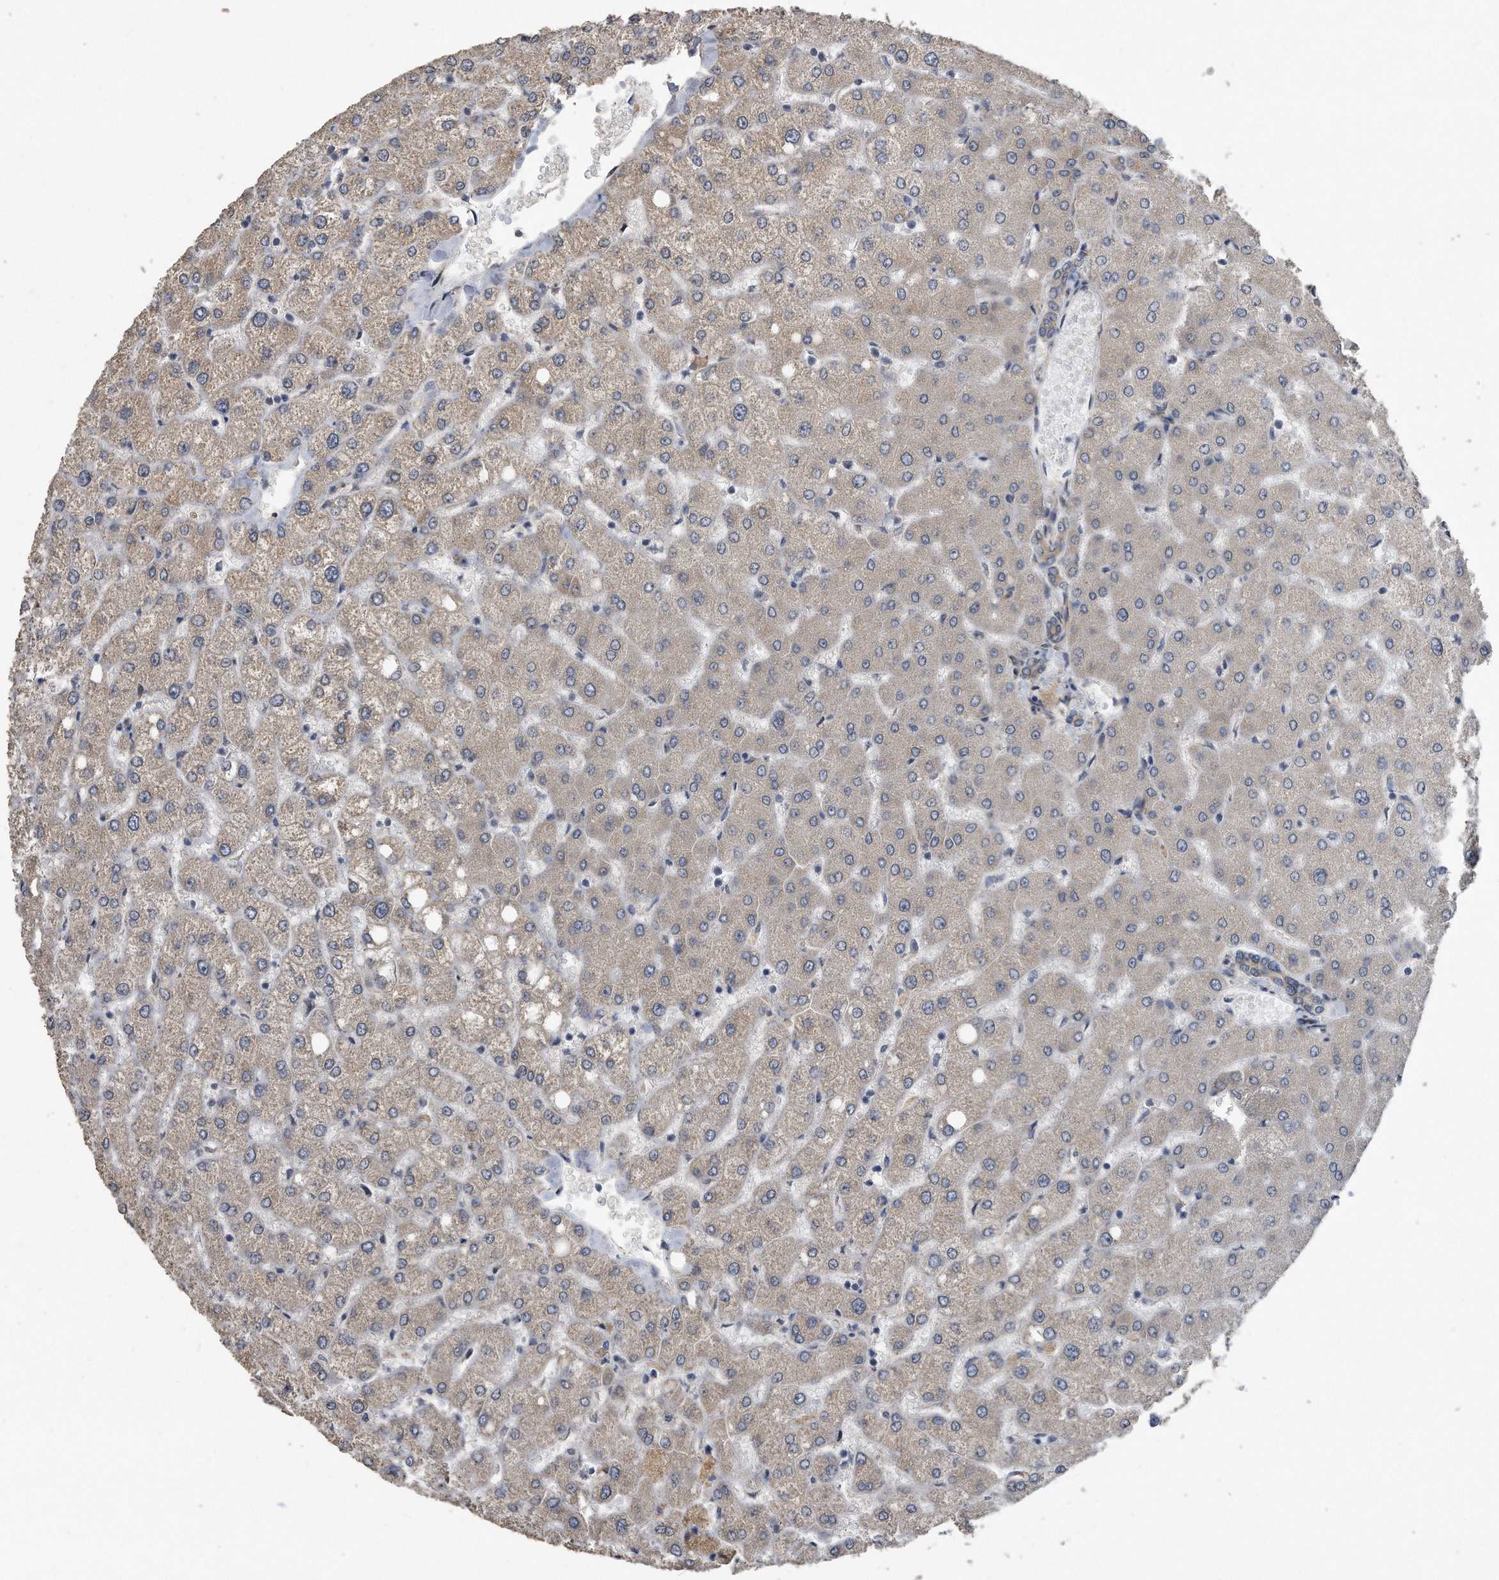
{"staining": {"intensity": "weak", "quantity": "25%-75%", "location": "cytoplasmic/membranous"}, "tissue": "liver", "cell_type": "Cholangiocytes", "image_type": "normal", "snomed": [{"axis": "morphology", "description": "Normal tissue, NOS"}, {"axis": "topography", "description": "Liver"}], "caption": "A brown stain highlights weak cytoplasmic/membranous positivity of a protein in cholangiocytes of unremarkable human liver.", "gene": "PCLO", "patient": {"sex": "female", "age": 54}}